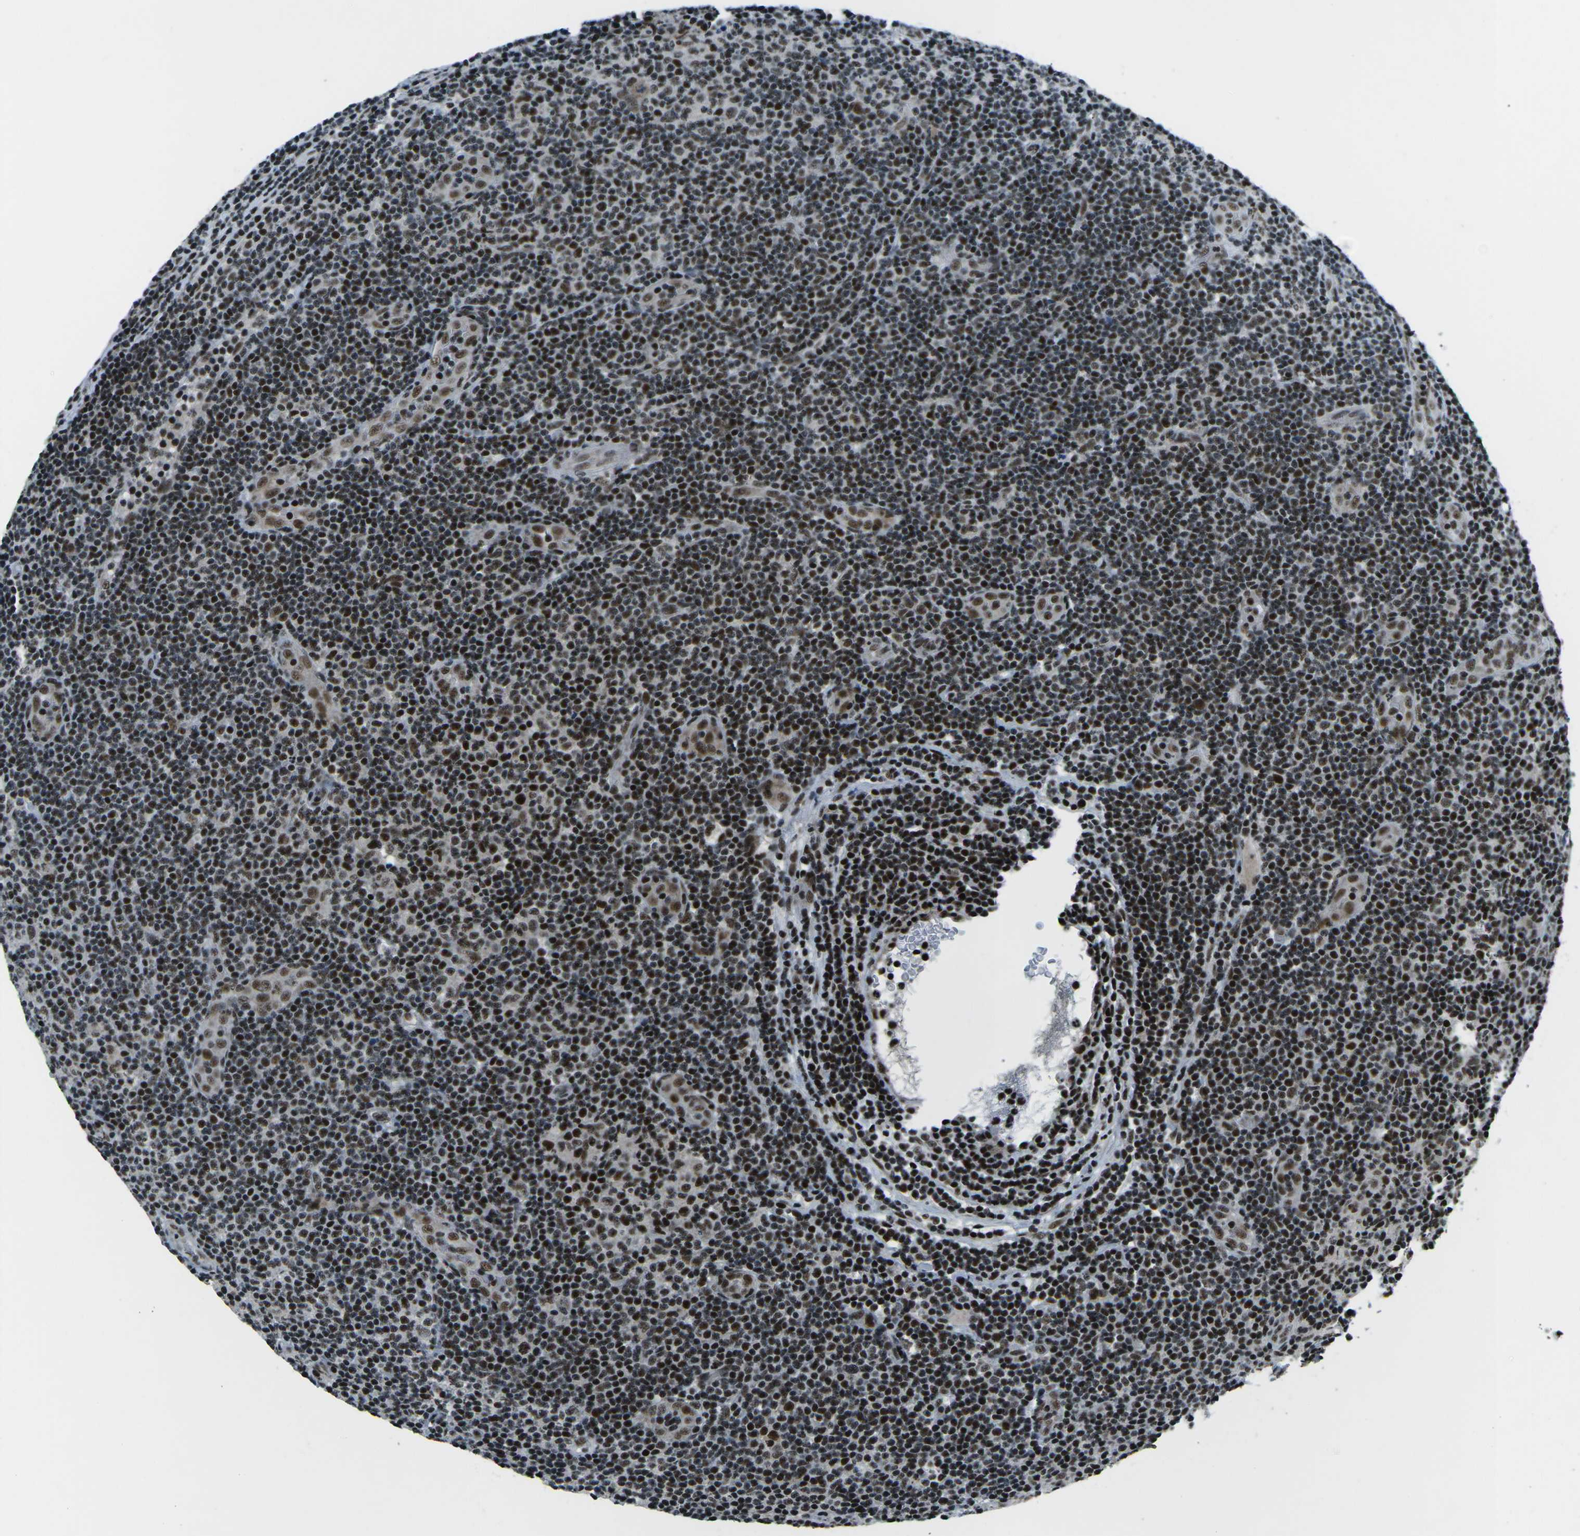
{"staining": {"intensity": "moderate", "quantity": ">75%", "location": "nuclear"}, "tissue": "lymphoma", "cell_type": "Tumor cells", "image_type": "cancer", "snomed": [{"axis": "morphology", "description": "Malignant lymphoma, non-Hodgkin's type, Low grade"}, {"axis": "topography", "description": "Lymph node"}], "caption": "Immunohistochemical staining of human low-grade malignant lymphoma, non-Hodgkin's type exhibits medium levels of moderate nuclear positivity in approximately >75% of tumor cells. (DAB IHC, brown staining for protein, blue staining for nuclei).", "gene": "RBL2", "patient": {"sex": "male", "age": 83}}